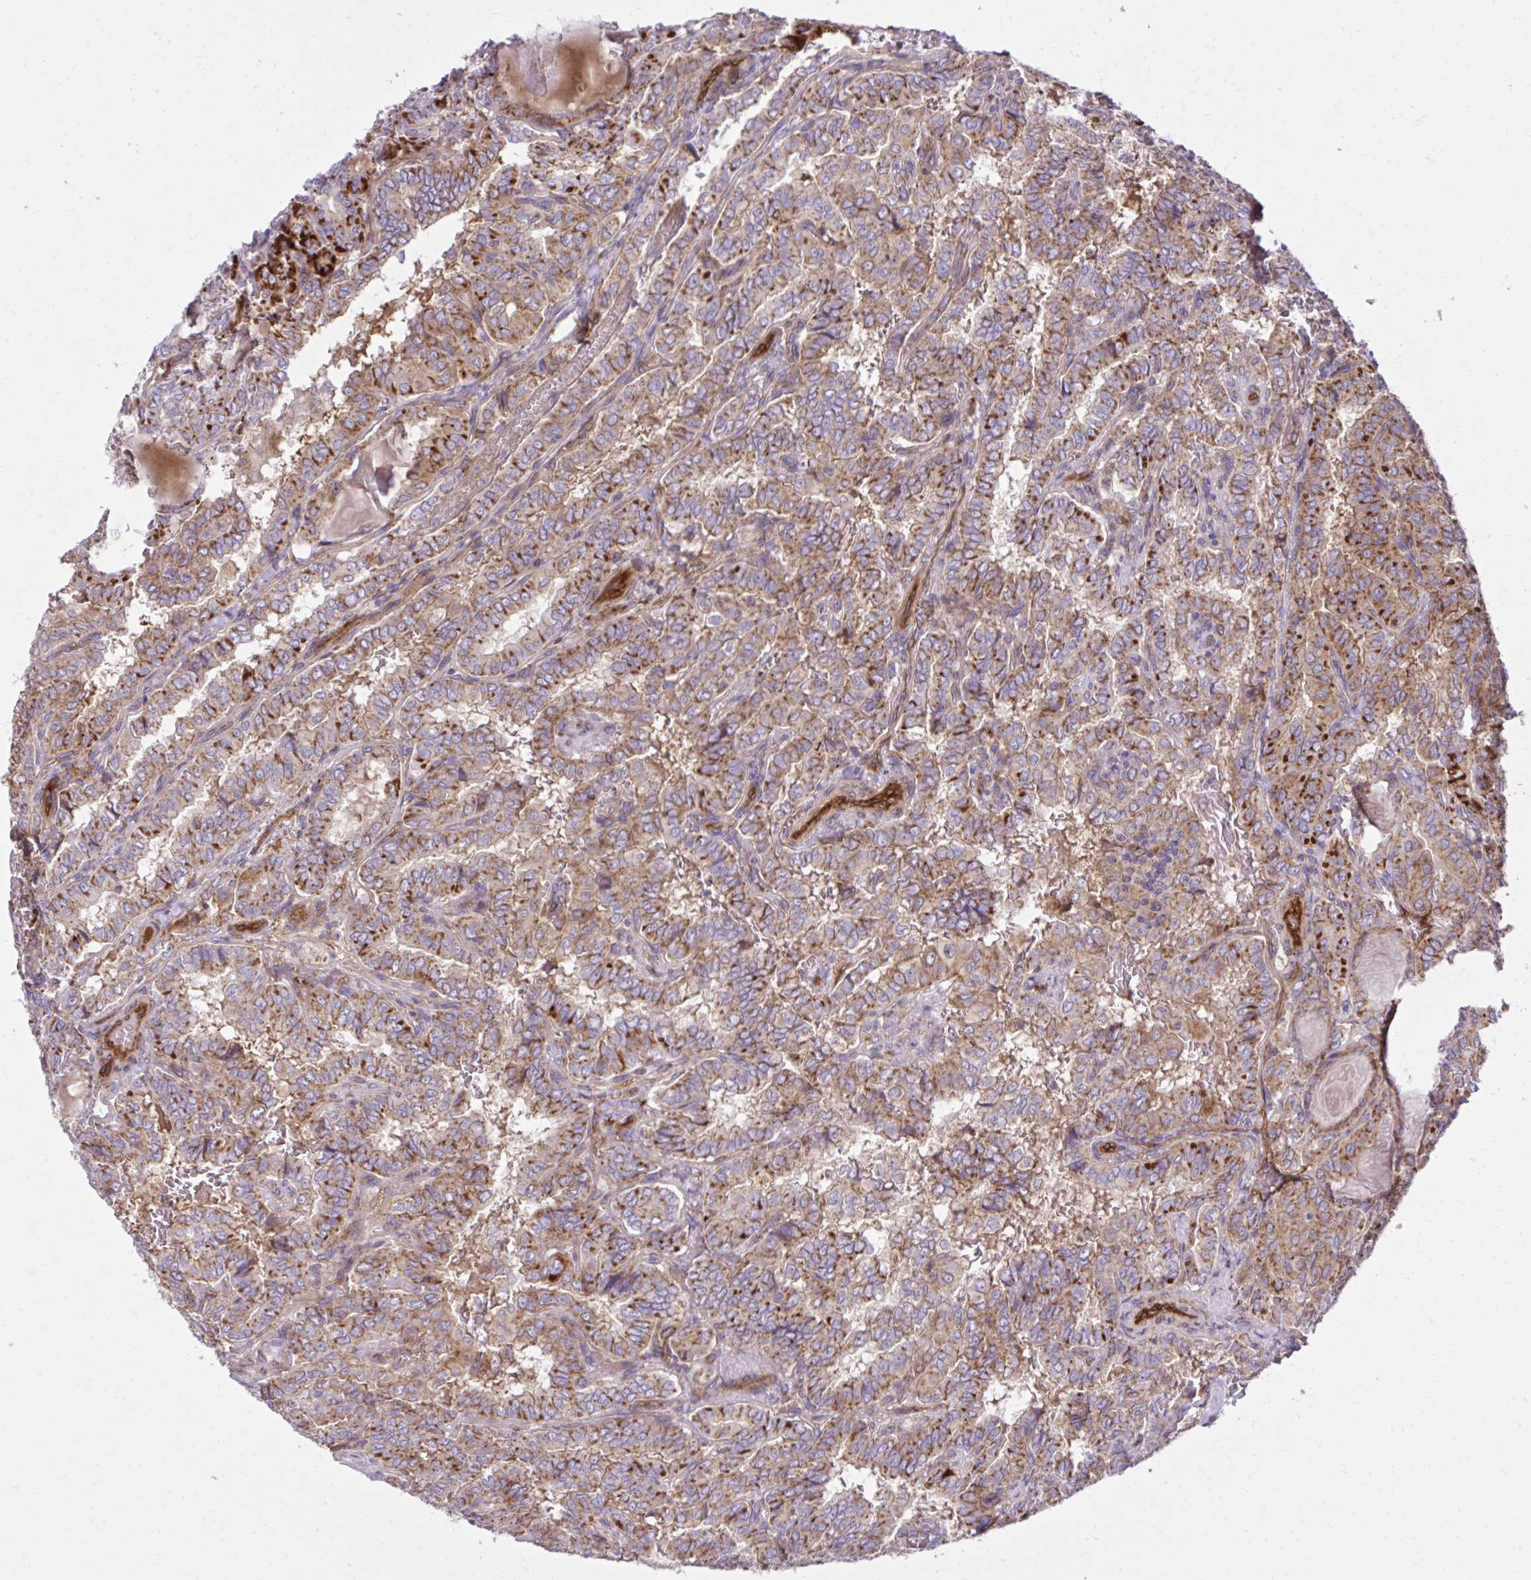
{"staining": {"intensity": "moderate", "quantity": ">75%", "location": "cytoplasmic/membranous"}, "tissue": "thyroid cancer", "cell_type": "Tumor cells", "image_type": "cancer", "snomed": [{"axis": "morphology", "description": "Papillary adenocarcinoma, NOS"}, {"axis": "topography", "description": "Thyroid gland"}], "caption": "A high-resolution micrograph shows IHC staining of thyroid cancer, which displays moderate cytoplasmic/membranous positivity in about >75% of tumor cells.", "gene": "LIMS1", "patient": {"sex": "female", "age": 46}}